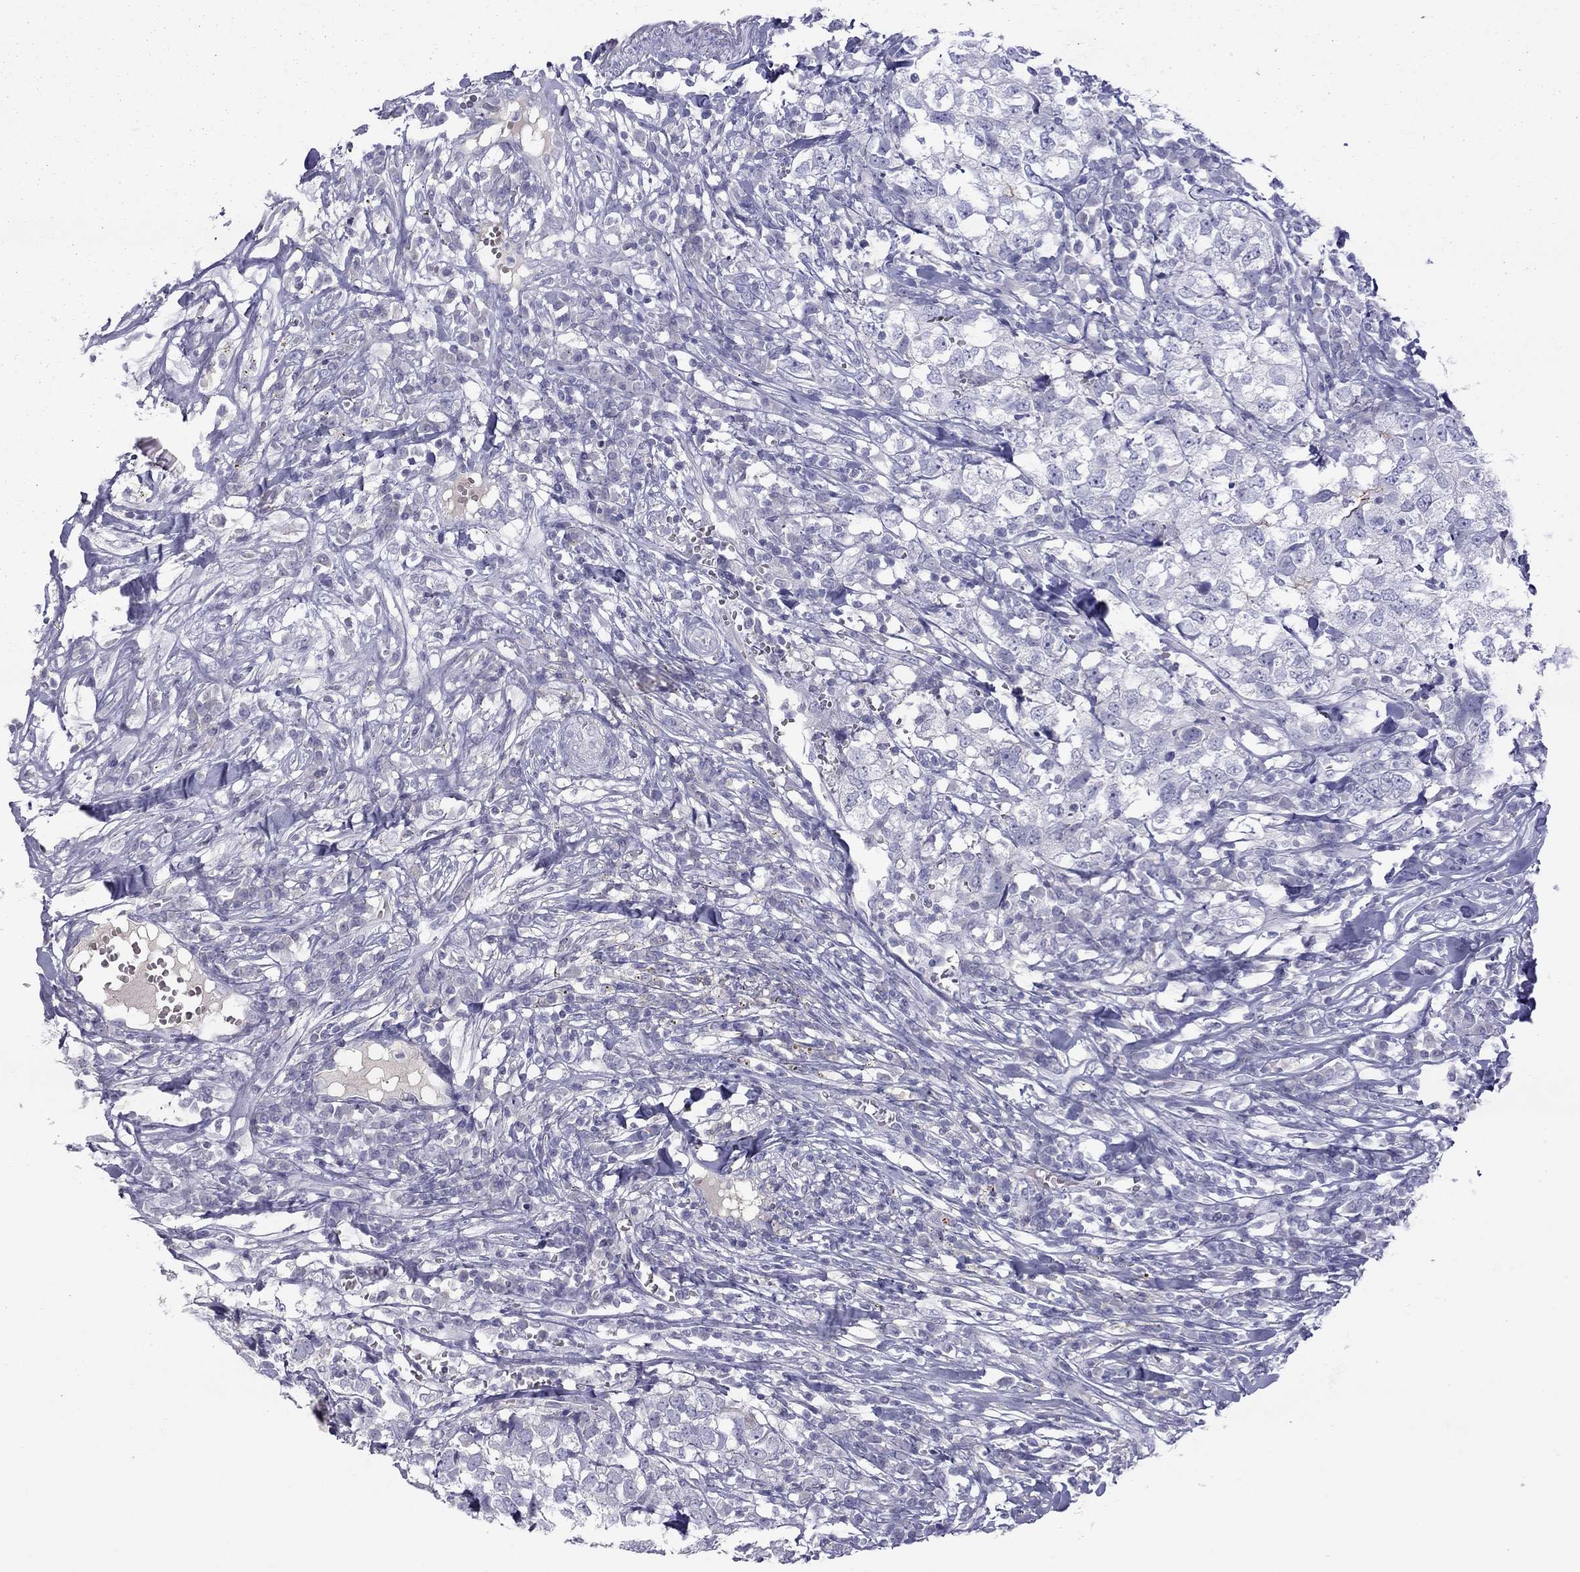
{"staining": {"intensity": "negative", "quantity": "none", "location": "none"}, "tissue": "breast cancer", "cell_type": "Tumor cells", "image_type": "cancer", "snomed": [{"axis": "morphology", "description": "Duct carcinoma"}, {"axis": "topography", "description": "Breast"}], "caption": "Tumor cells are negative for brown protein staining in breast cancer.", "gene": "MUC16", "patient": {"sex": "female", "age": 30}}